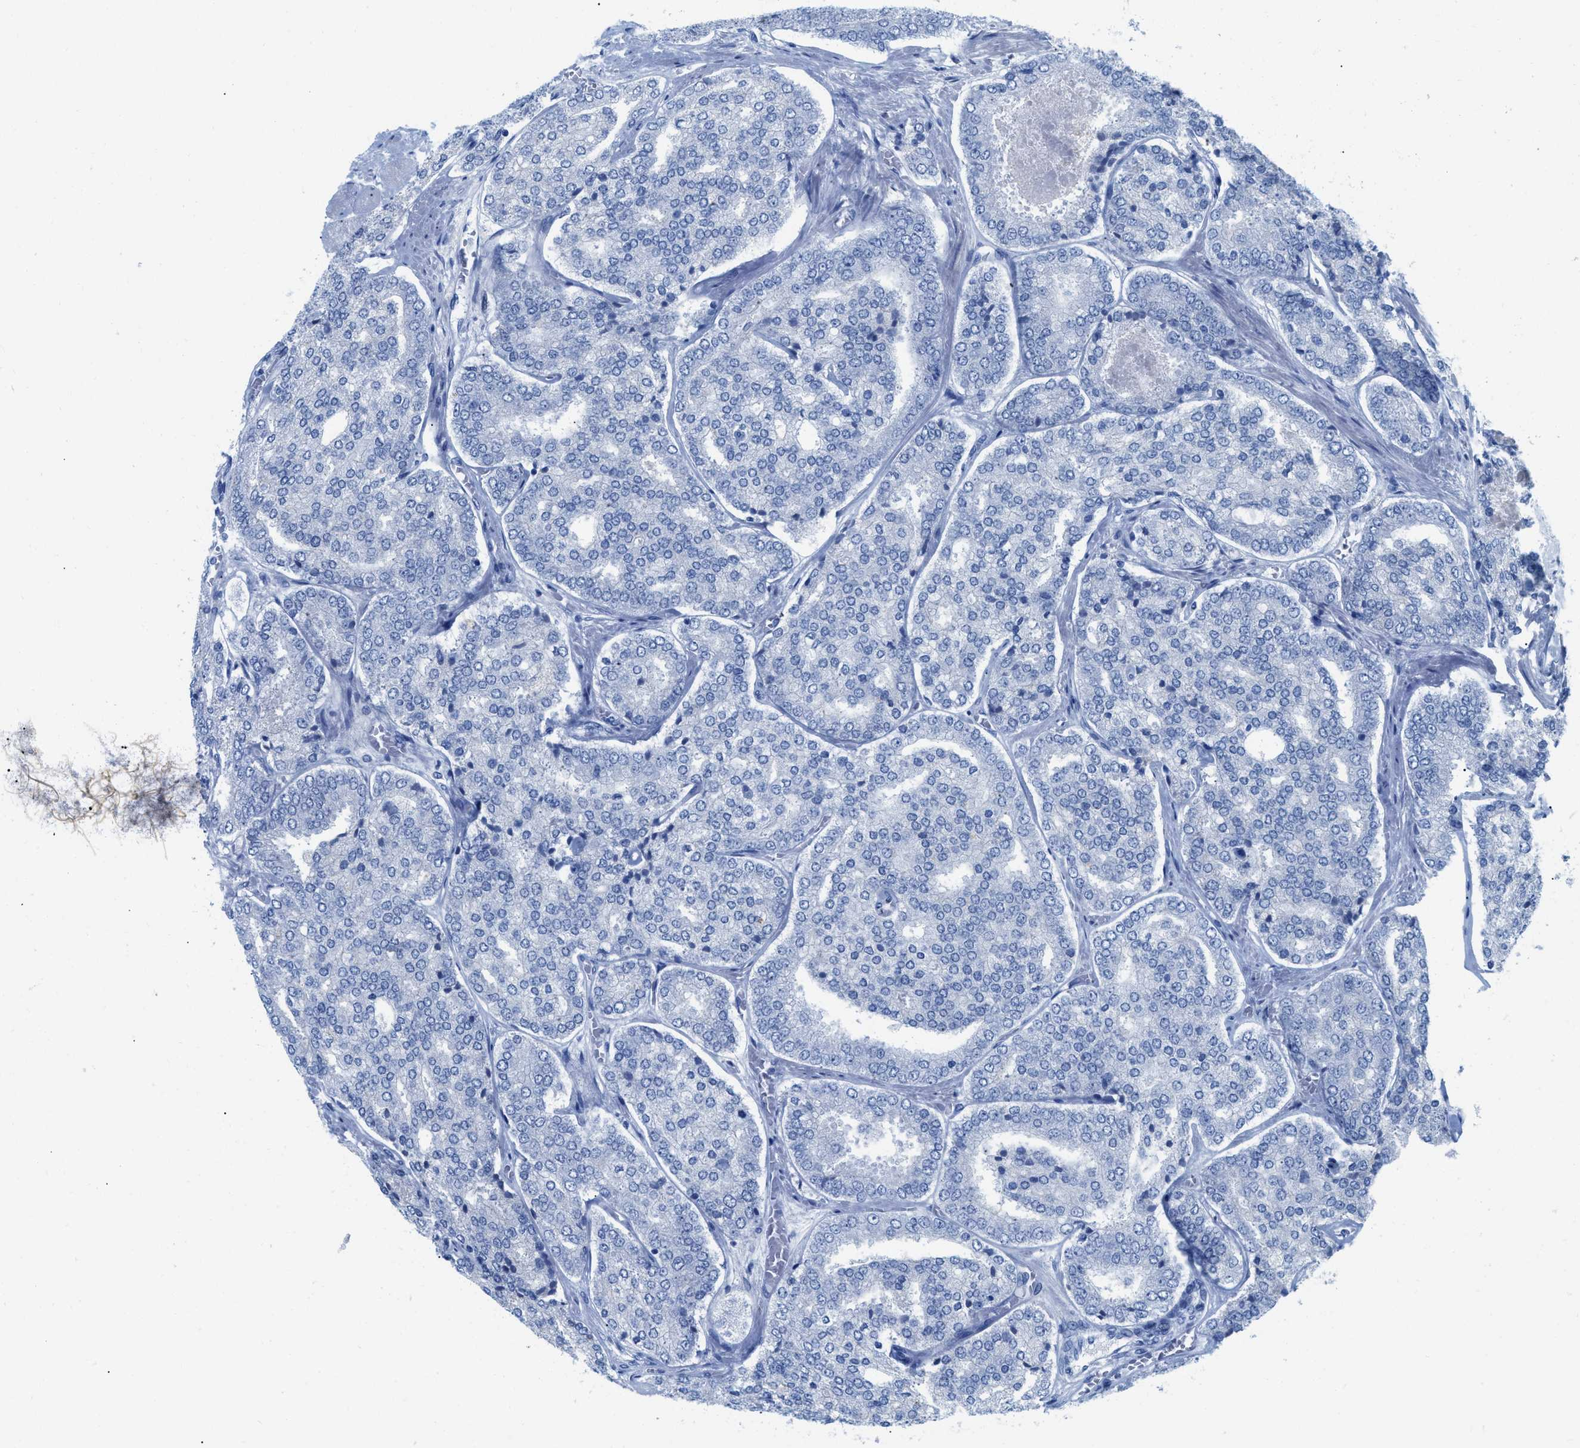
{"staining": {"intensity": "negative", "quantity": "none", "location": "none"}, "tissue": "prostate cancer", "cell_type": "Tumor cells", "image_type": "cancer", "snomed": [{"axis": "morphology", "description": "Adenocarcinoma, High grade"}, {"axis": "topography", "description": "Prostate"}], "caption": "A photomicrograph of human adenocarcinoma (high-grade) (prostate) is negative for staining in tumor cells.", "gene": "TCL1A", "patient": {"sex": "male", "age": 65}}